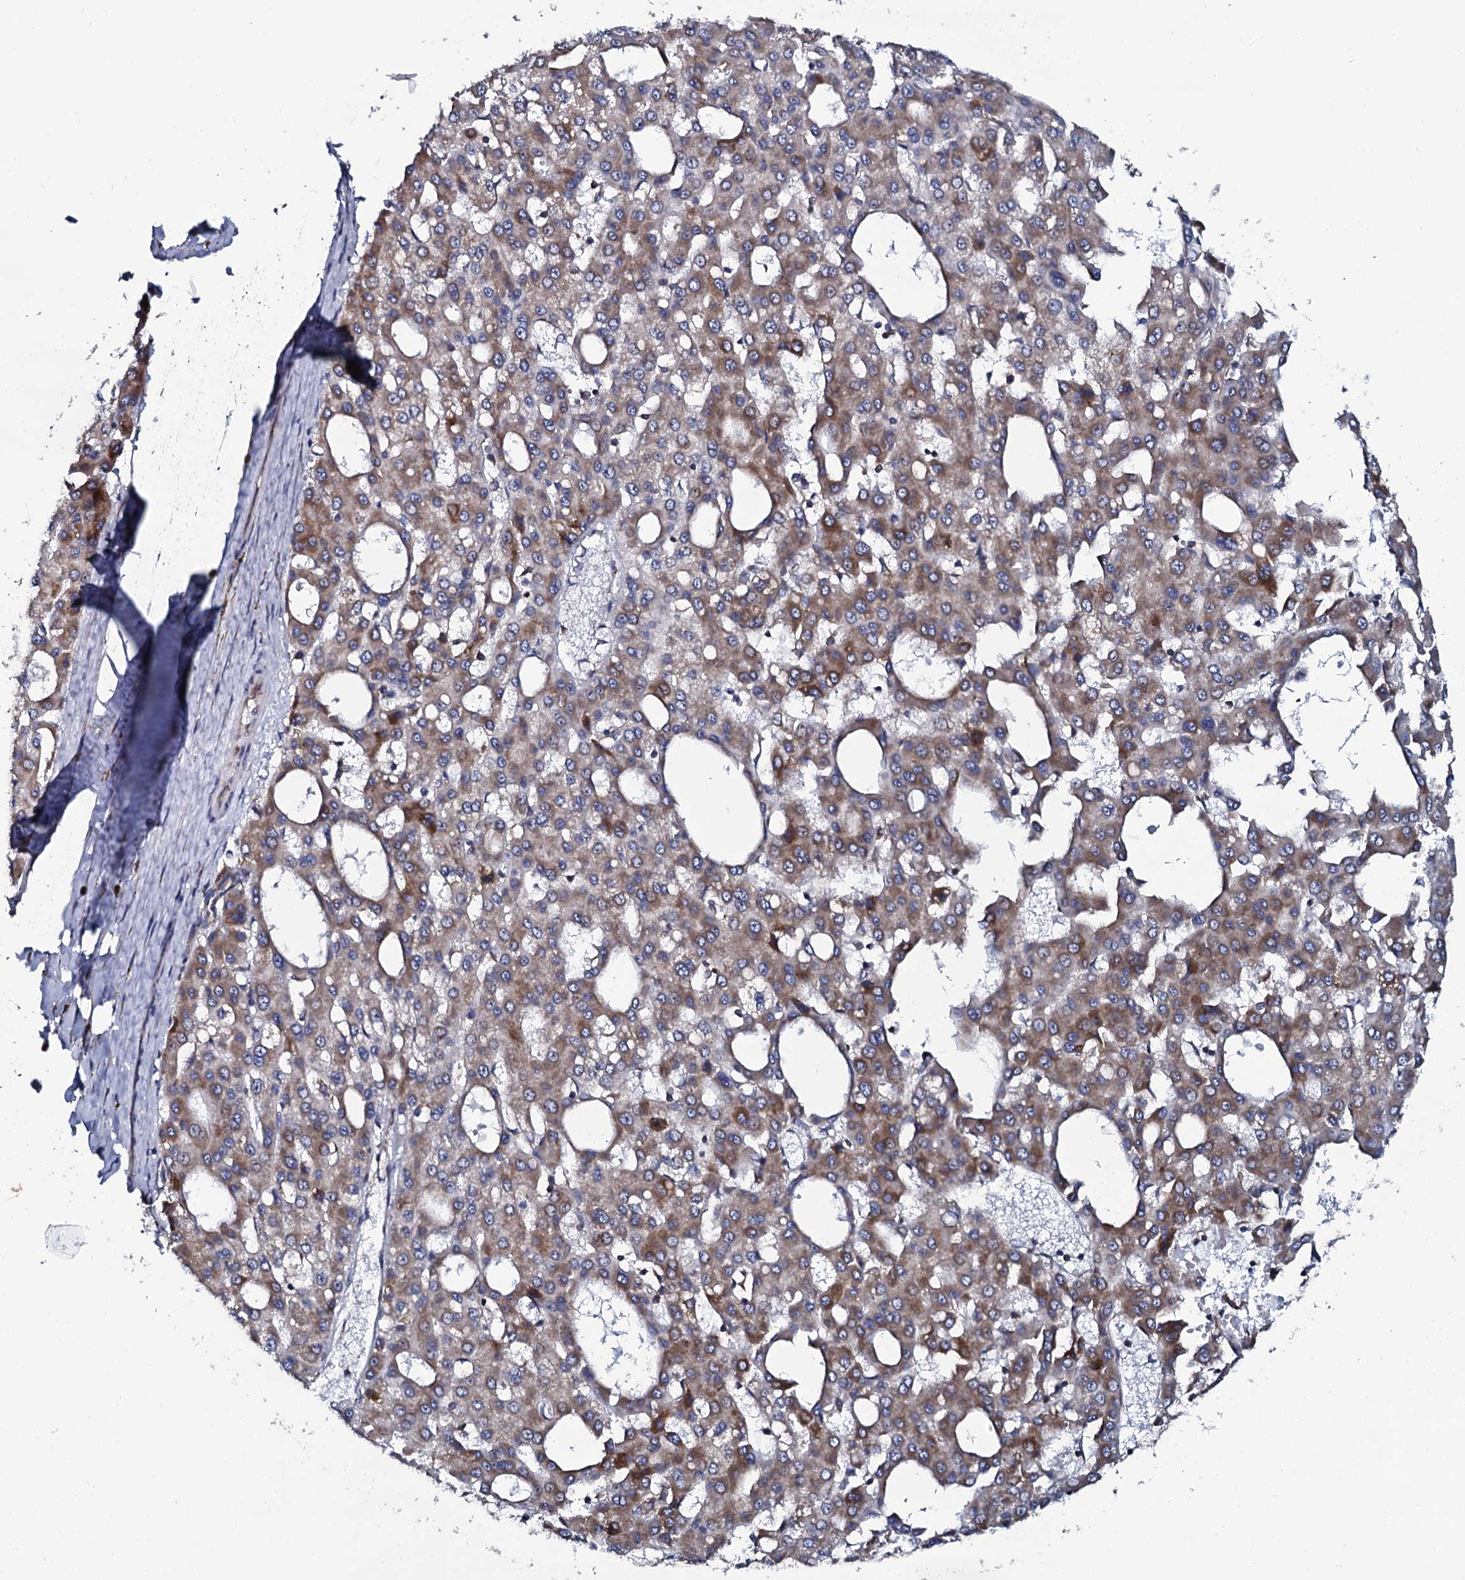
{"staining": {"intensity": "moderate", "quantity": ">75%", "location": "cytoplasmic/membranous"}, "tissue": "liver cancer", "cell_type": "Tumor cells", "image_type": "cancer", "snomed": [{"axis": "morphology", "description": "Carcinoma, Hepatocellular, NOS"}, {"axis": "topography", "description": "Liver"}], "caption": "Immunohistochemistry (IHC) image of neoplastic tissue: liver cancer (hepatocellular carcinoma) stained using immunohistochemistry displays medium levels of moderate protein expression localized specifically in the cytoplasmic/membranous of tumor cells, appearing as a cytoplasmic/membranous brown color.", "gene": "SPTY2D1", "patient": {"sex": "male", "age": 47}}